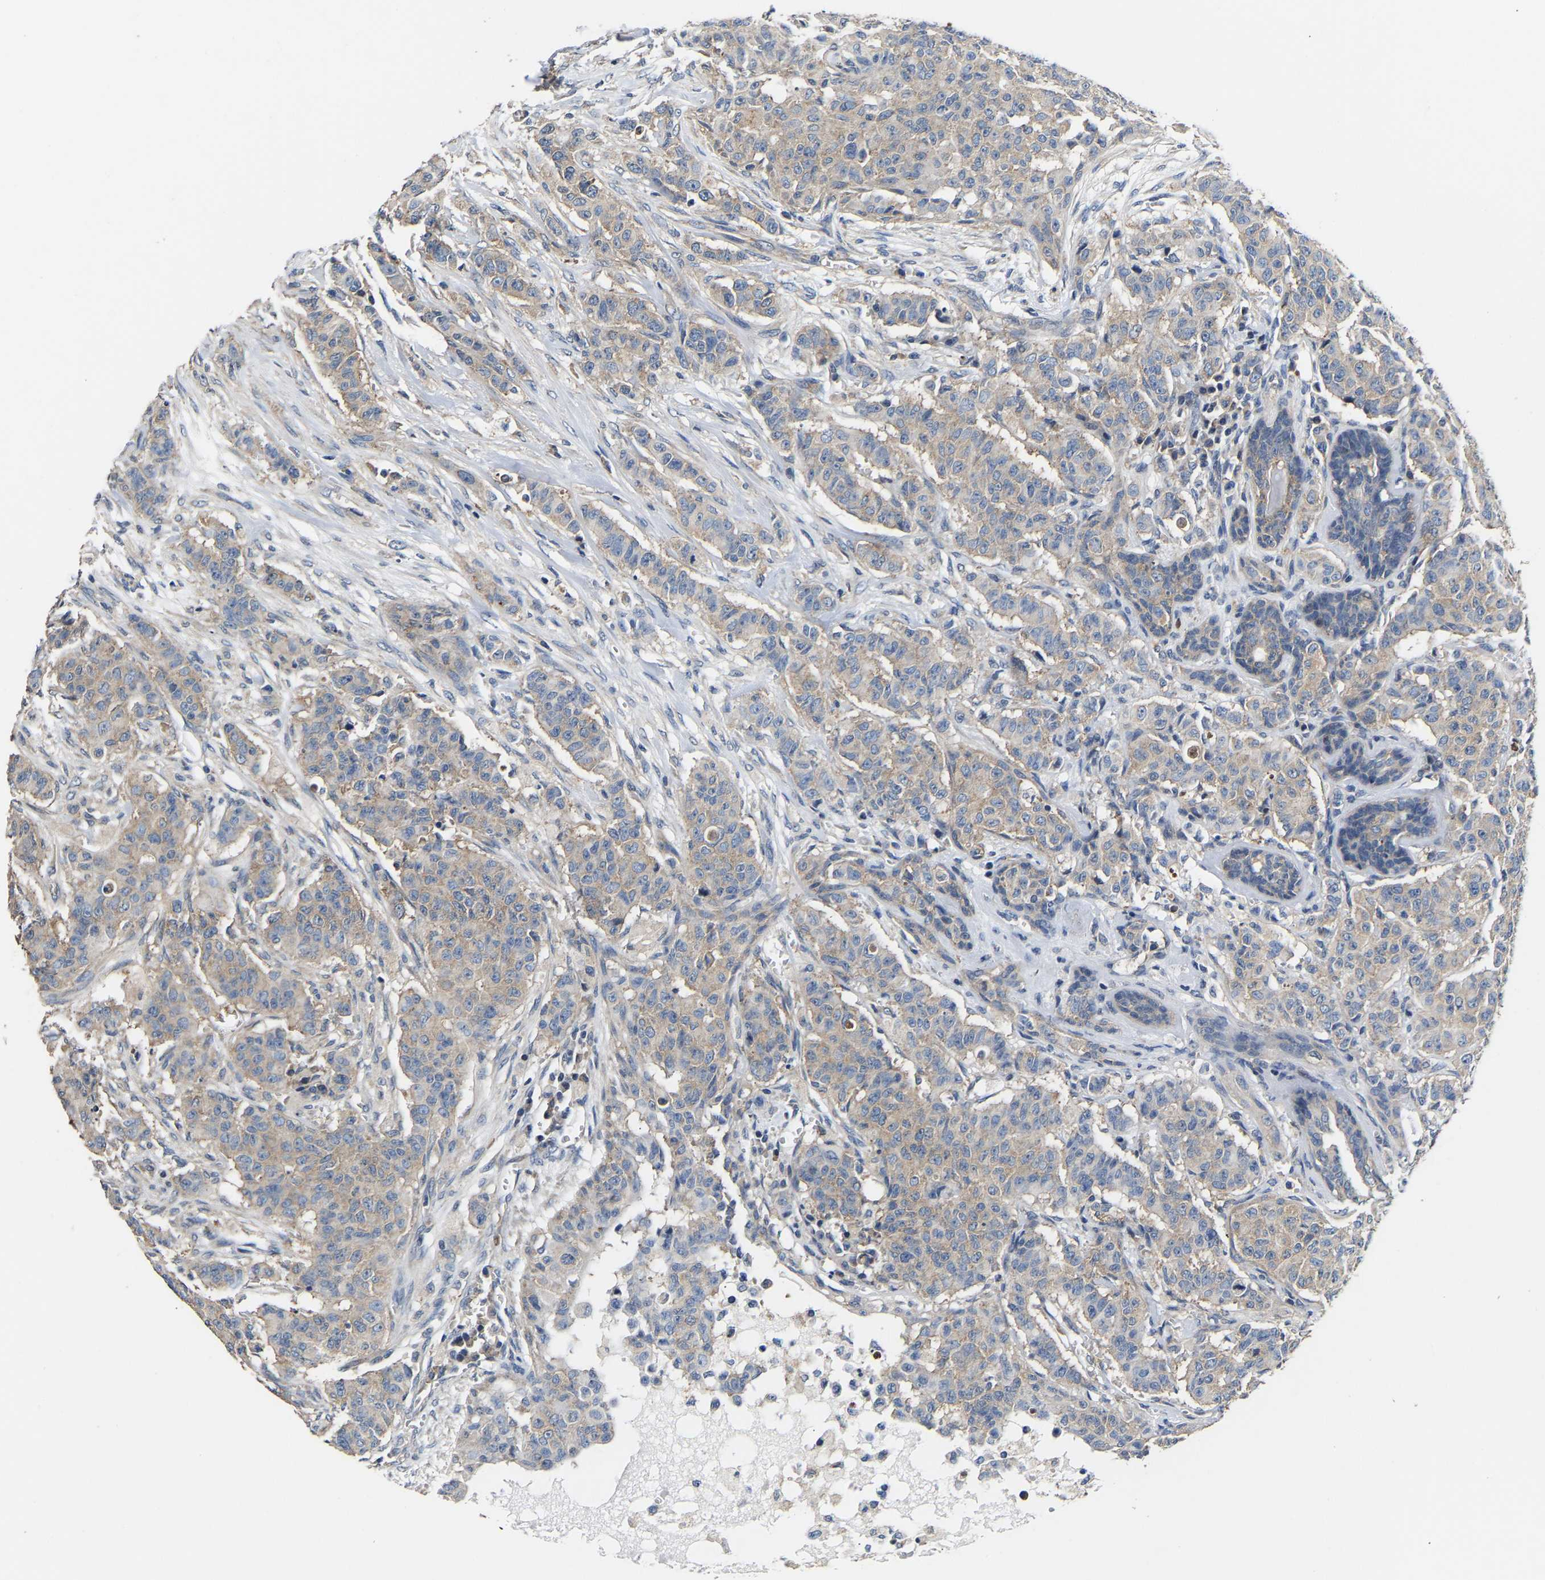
{"staining": {"intensity": "weak", "quantity": "25%-75%", "location": "cytoplasmic/membranous"}, "tissue": "breast cancer", "cell_type": "Tumor cells", "image_type": "cancer", "snomed": [{"axis": "morphology", "description": "Normal tissue, NOS"}, {"axis": "morphology", "description": "Duct carcinoma"}, {"axis": "topography", "description": "Breast"}], "caption": "This photomicrograph reveals immunohistochemistry staining of breast infiltrating ductal carcinoma, with low weak cytoplasmic/membranous positivity in about 25%-75% of tumor cells.", "gene": "AIMP2", "patient": {"sex": "female", "age": 40}}